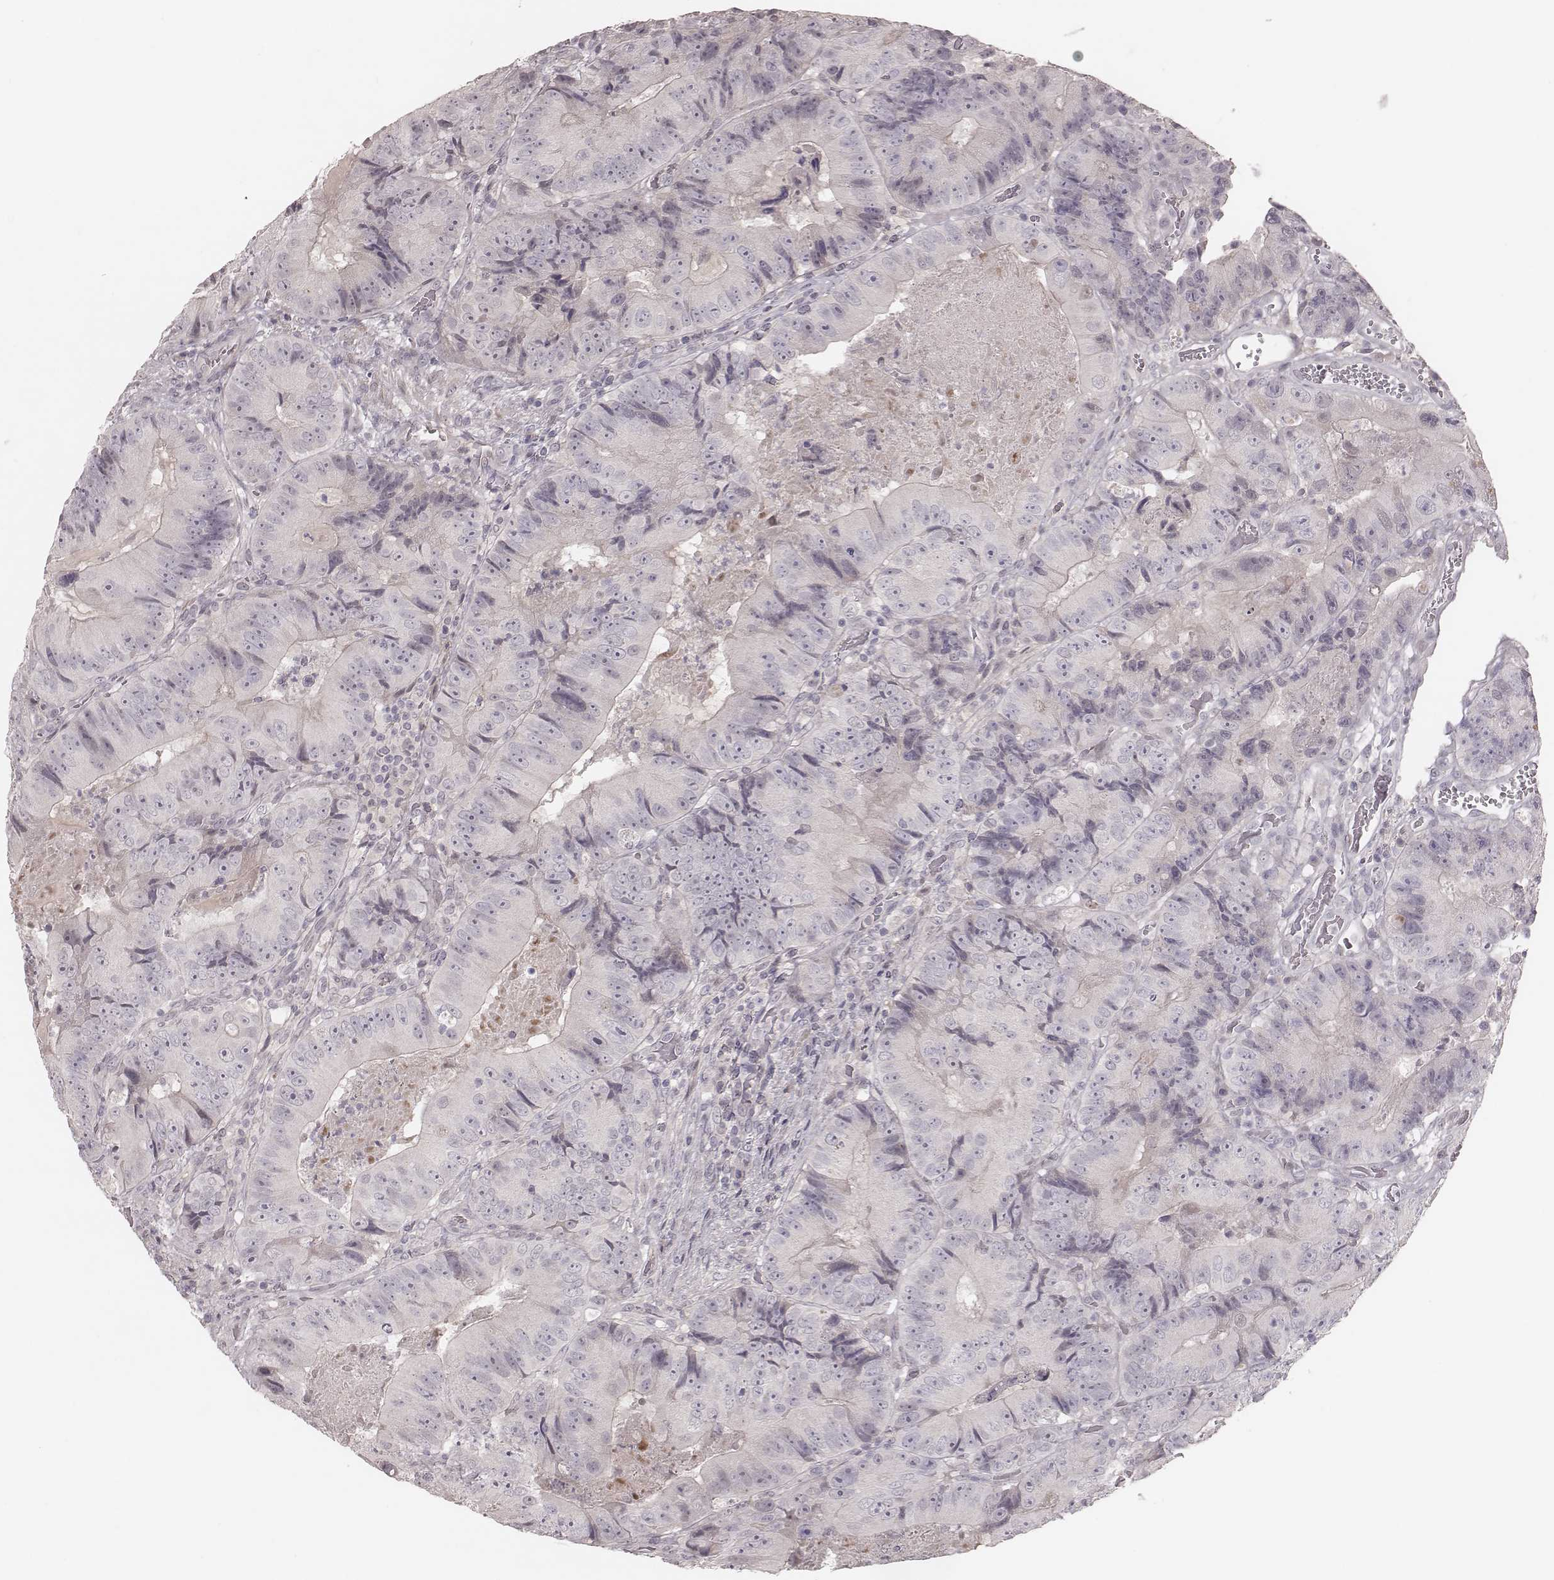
{"staining": {"intensity": "negative", "quantity": "none", "location": "none"}, "tissue": "colorectal cancer", "cell_type": "Tumor cells", "image_type": "cancer", "snomed": [{"axis": "morphology", "description": "Adenocarcinoma, NOS"}, {"axis": "topography", "description": "Colon"}], "caption": "An IHC micrograph of colorectal cancer is shown. There is no staining in tumor cells of colorectal cancer. (DAB (3,3'-diaminobenzidine) immunohistochemistry (IHC) with hematoxylin counter stain).", "gene": "FAM13B", "patient": {"sex": "female", "age": 86}}